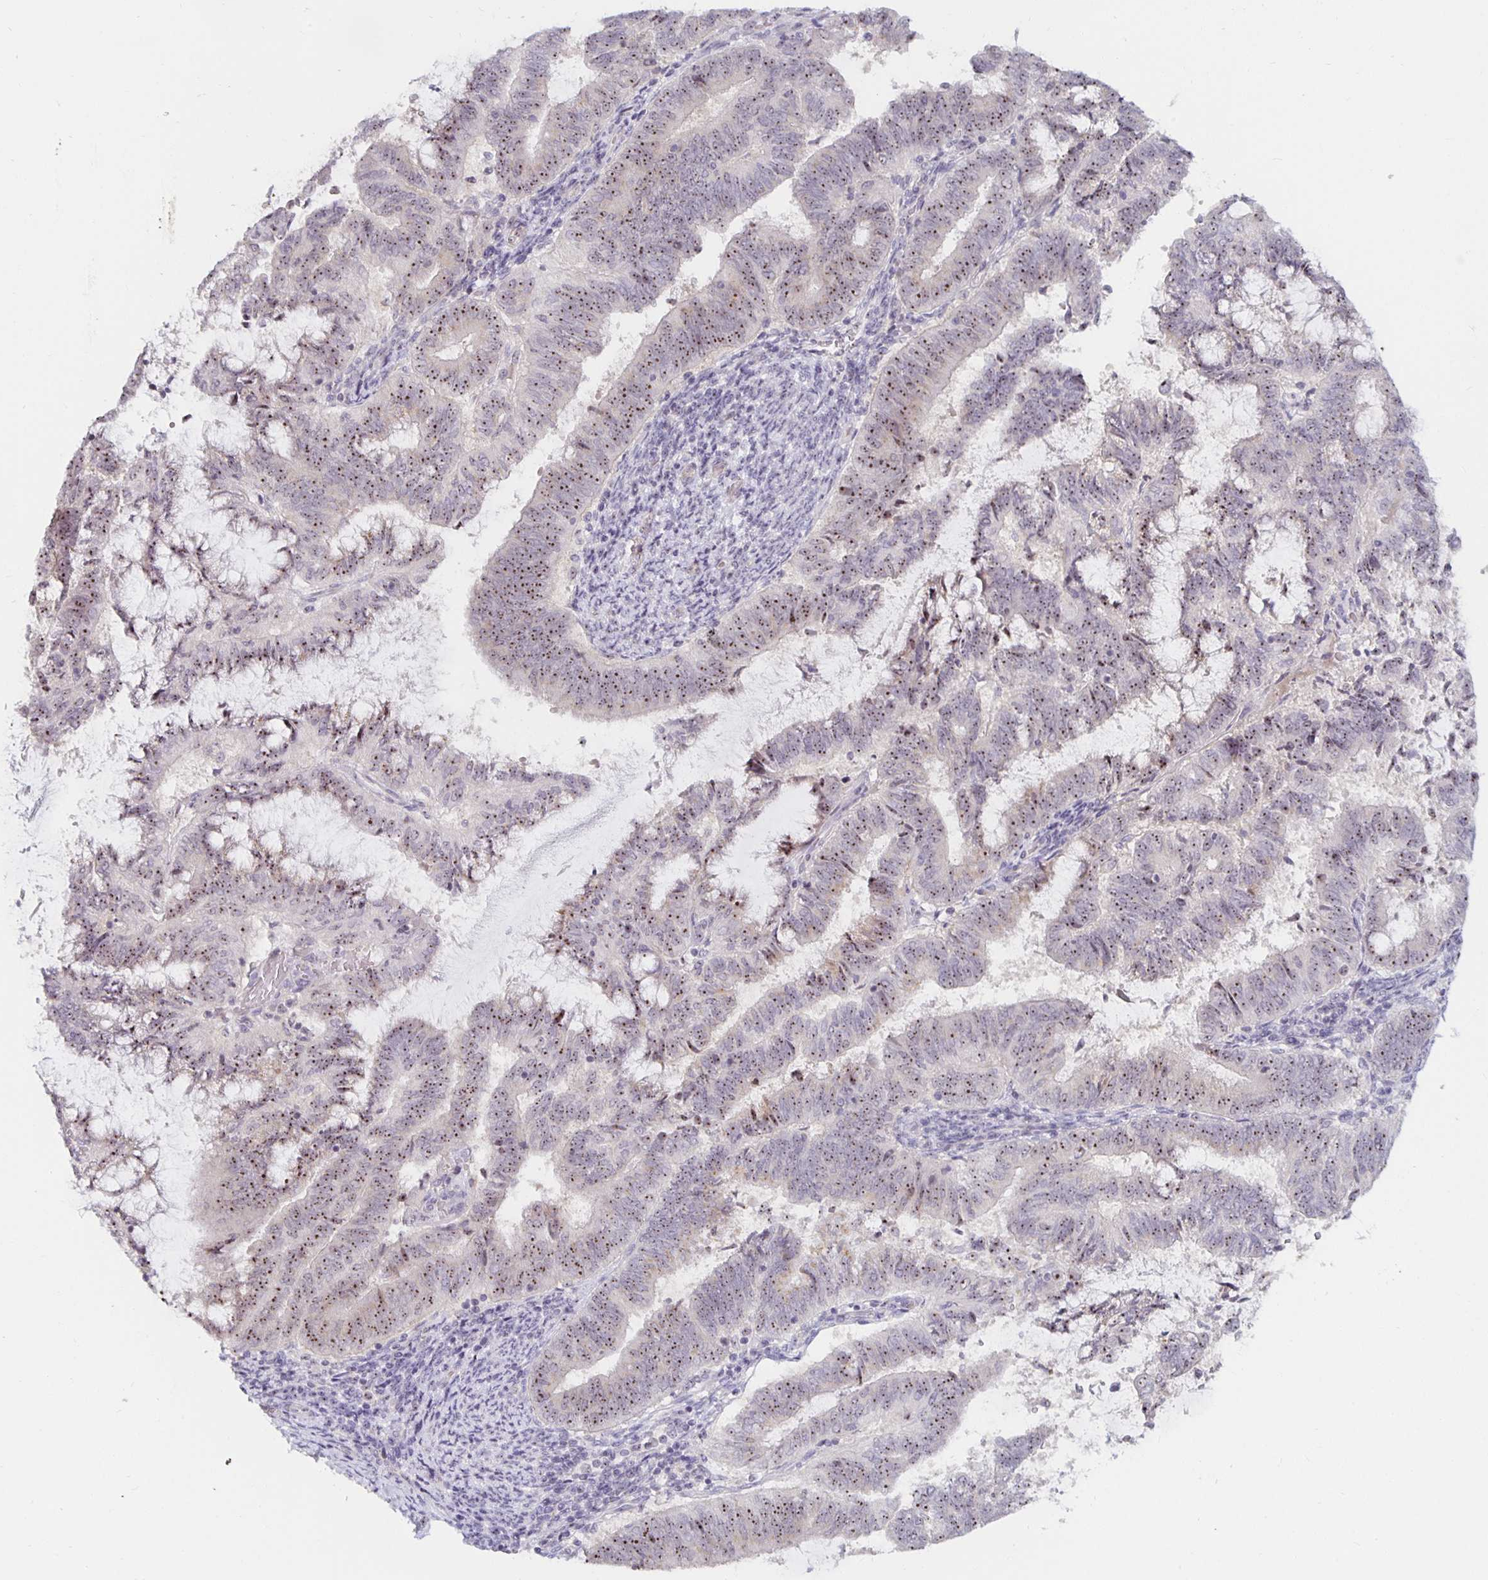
{"staining": {"intensity": "moderate", "quantity": ">75%", "location": "nuclear"}, "tissue": "endometrial cancer", "cell_type": "Tumor cells", "image_type": "cancer", "snomed": [{"axis": "morphology", "description": "Adenocarcinoma, NOS"}, {"axis": "topography", "description": "Endometrium"}], "caption": "This is an image of immunohistochemistry staining of endometrial cancer, which shows moderate staining in the nuclear of tumor cells.", "gene": "NUP85", "patient": {"sex": "female", "age": 65}}